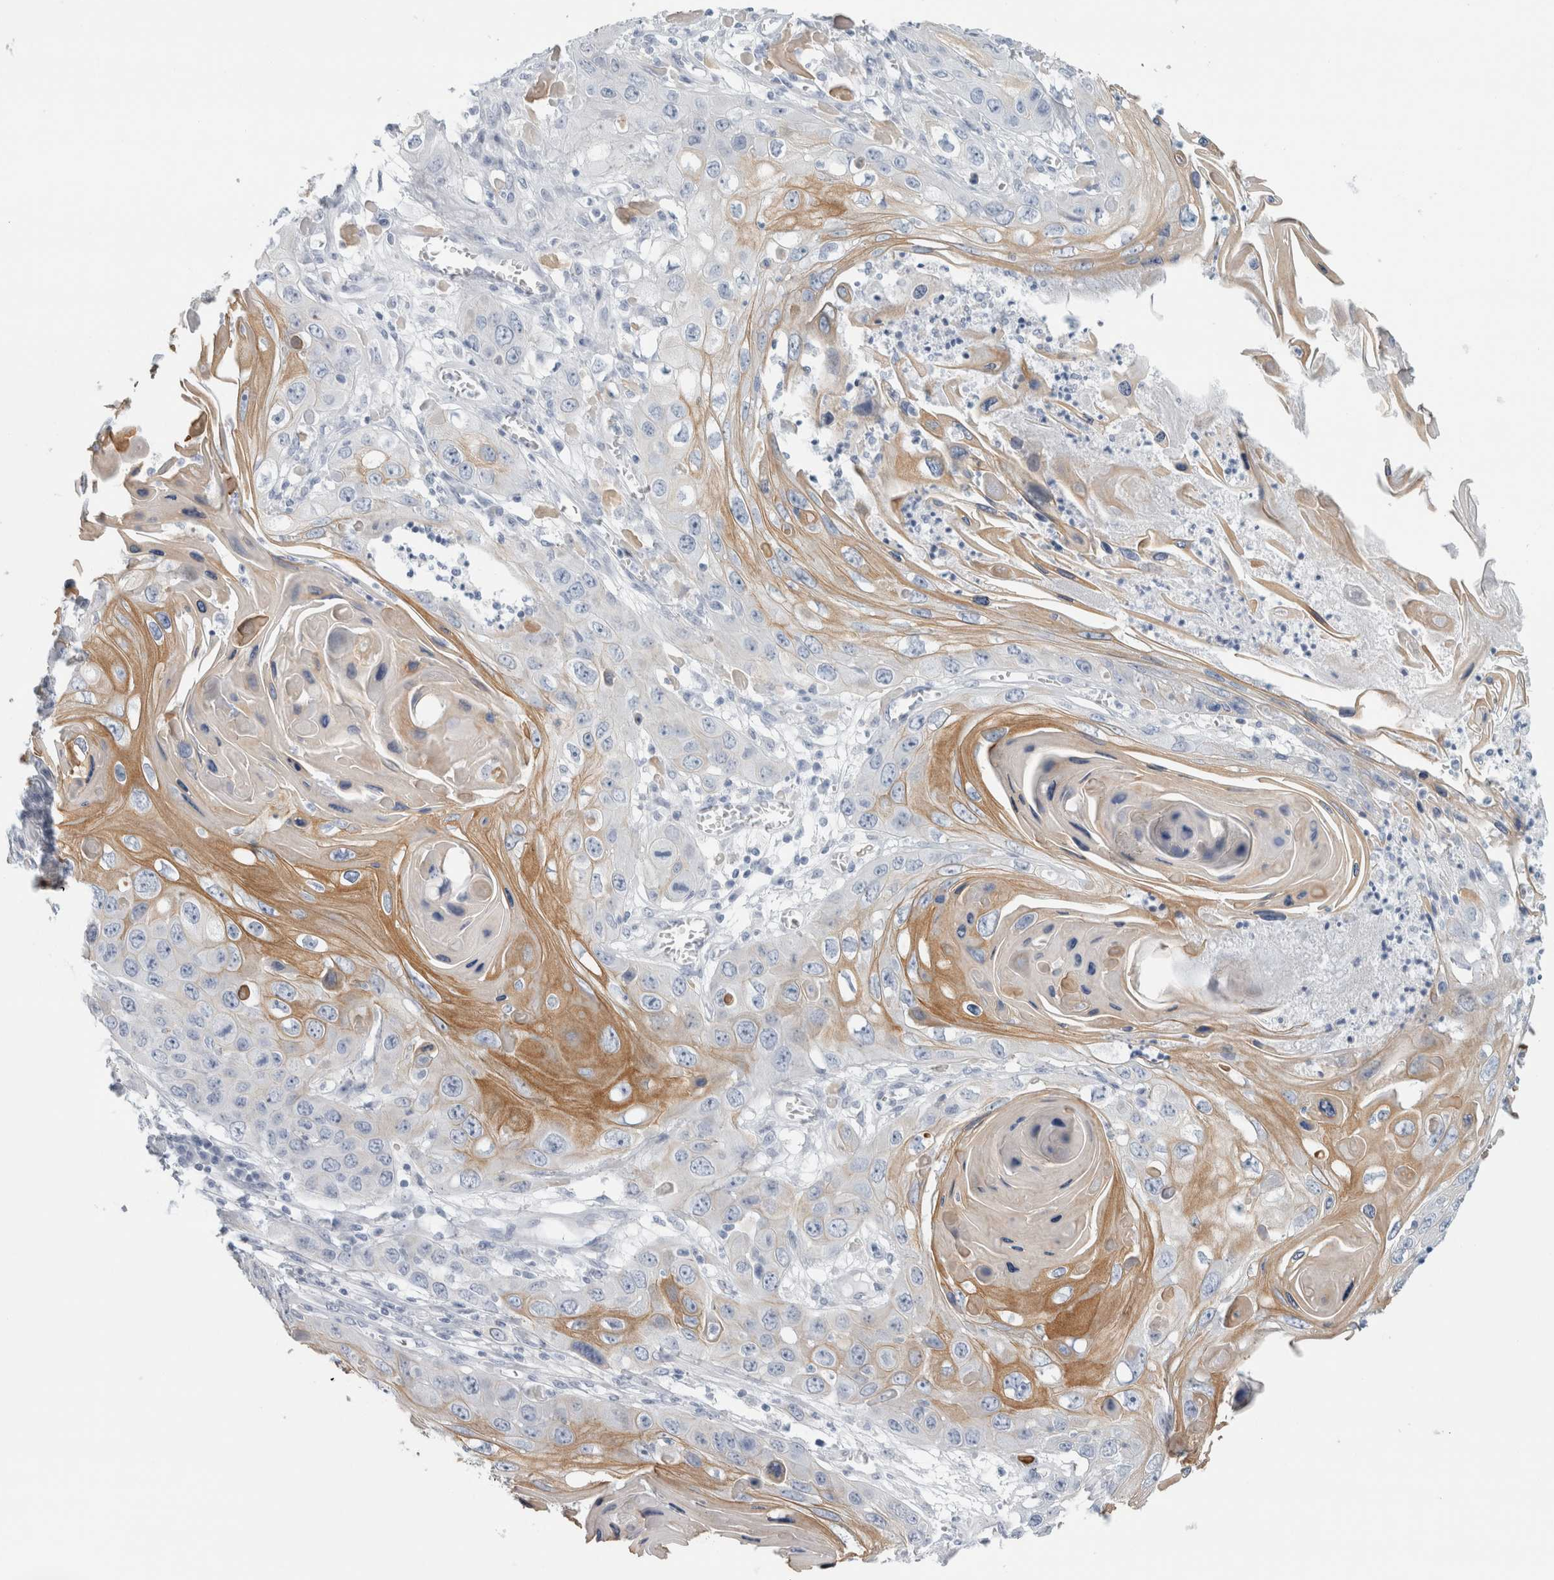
{"staining": {"intensity": "moderate", "quantity": "25%-75%", "location": "cytoplasmic/membranous"}, "tissue": "skin cancer", "cell_type": "Tumor cells", "image_type": "cancer", "snomed": [{"axis": "morphology", "description": "Squamous cell carcinoma, NOS"}, {"axis": "topography", "description": "Skin"}], "caption": "Brown immunohistochemical staining in human squamous cell carcinoma (skin) demonstrates moderate cytoplasmic/membranous positivity in about 25%-75% of tumor cells.", "gene": "RPH3AL", "patient": {"sex": "male", "age": 55}}